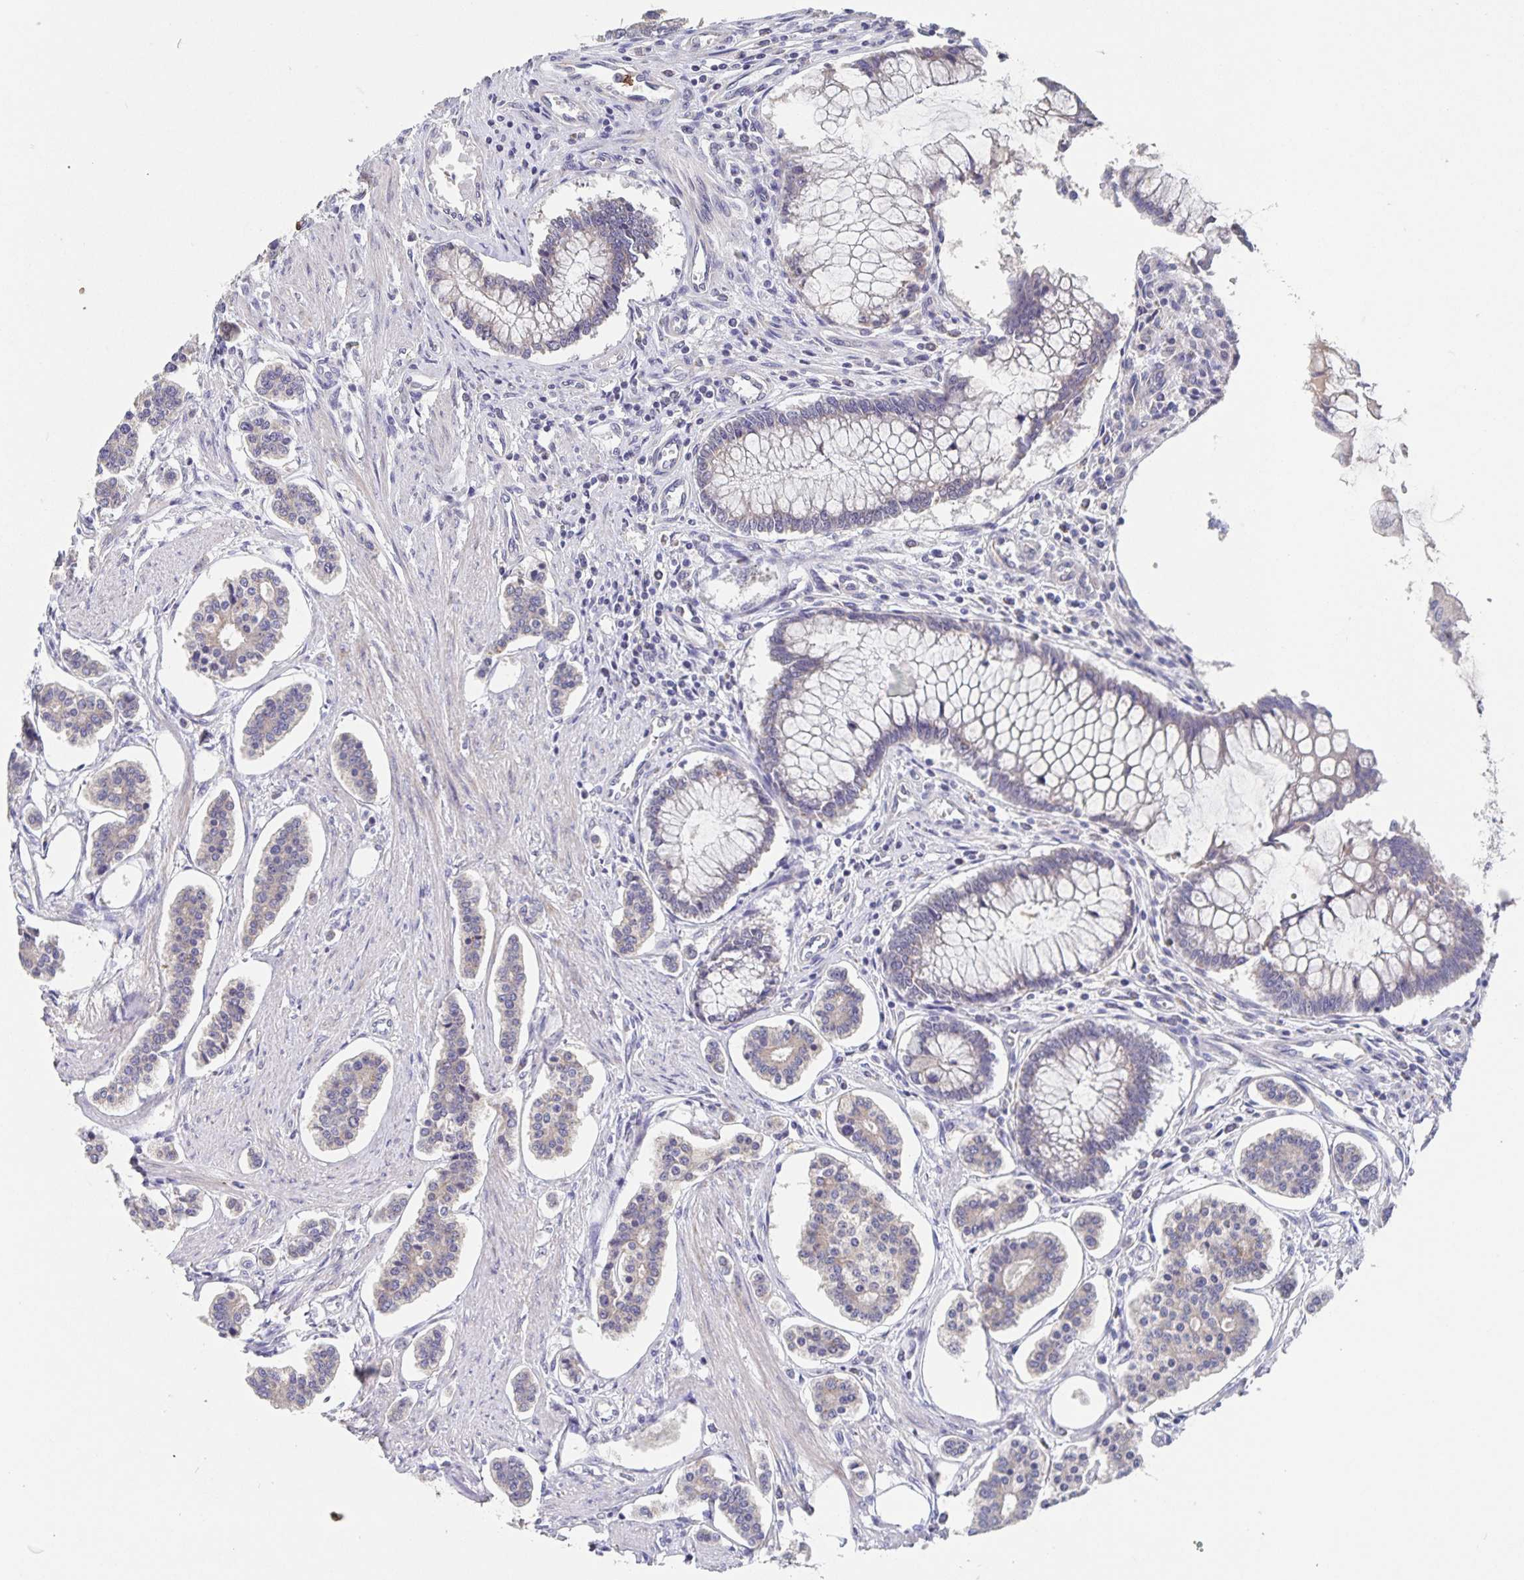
{"staining": {"intensity": "weak", "quantity": "25%-75%", "location": "cytoplasmic/membranous"}, "tissue": "carcinoid", "cell_type": "Tumor cells", "image_type": "cancer", "snomed": [{"axis": "morphology", "description": "Carcinoid, malignant, NOS"}, {"axis": "topography", "description": "Small intestine"}], "caption": "Immunohistochemistry (IHC) image of carcinoid (malignant) stained for a protein (brown), which reveals low levels of weak cytoplasmic/membranous positivity in about 25%-75% of tumor cells.", "gene": "CDC42BPG", "patient": {"sex": "female", "age": 65}}